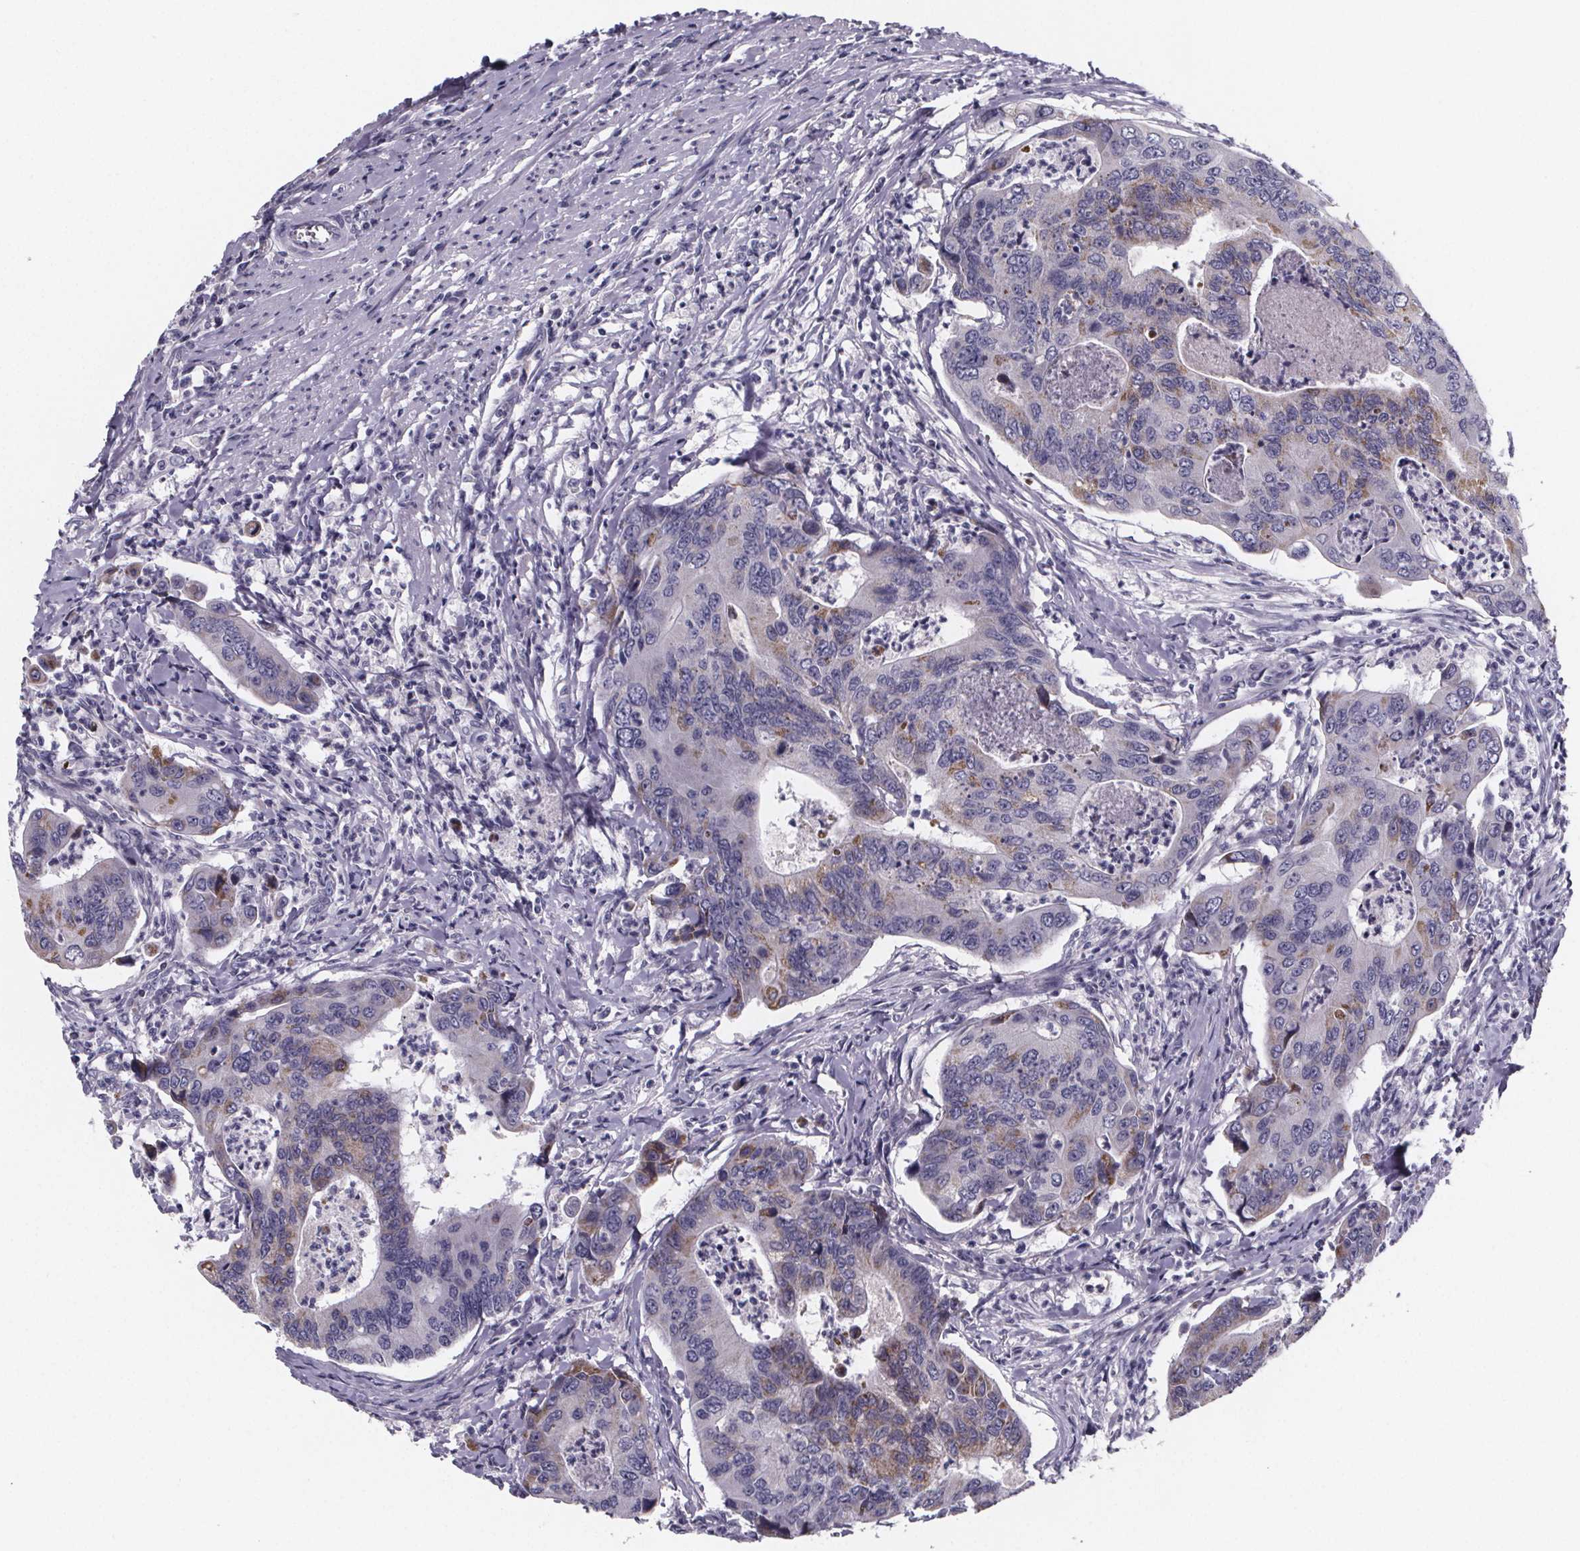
{"staining": {"intensity": "moderate", "quantity": "<25%", "location": "cytoplasmic/membranous"}, "tissue": "colorectal cancer", "cell_type": "Tumor cells", "image_type": "cancer", "snomed": [{"axis": "morphology", "description": "Adenocarcinoma, NOS"}, {"axis": "topography", "description": "Colon"}], "caption": "The photomicrograph demonstrates immunohistochemical staining of colorectal cancer. There is moderate cytoplasmic/membranous expression is present in approximately <25% of tumor cells. Nuclei are stained in blue.", "gene": "PAH", "patient": {"sex": "female", "age": 67}}